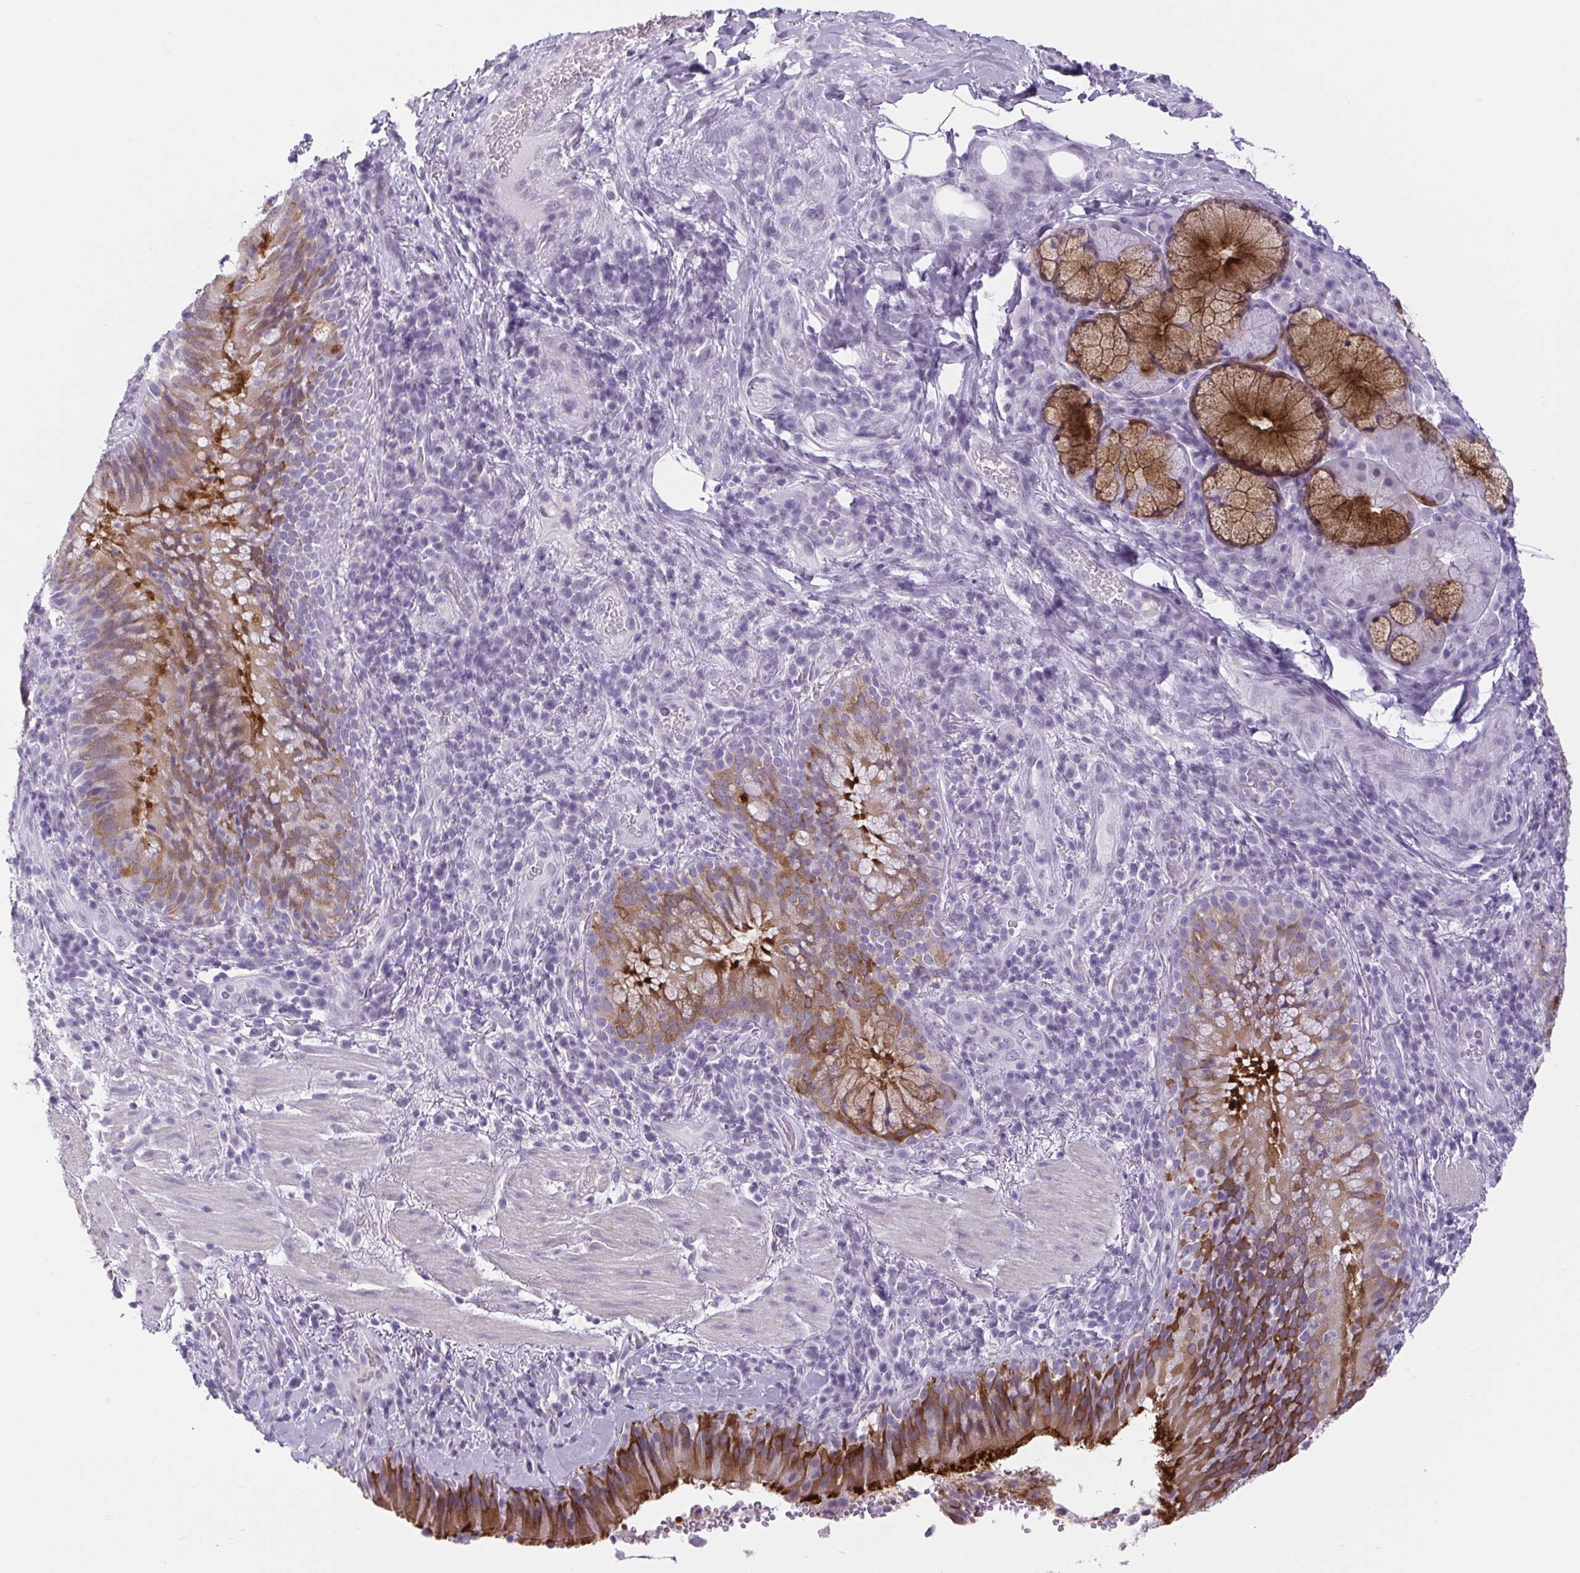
{"staining": {"intensity": "strong", "quantity": "25%-75%", "location": "cytoplasmic/membranous"}, "tissue": "bronchus", "cell_type": "Respiratory epithelial cells", "image_type": "normal", "snomed": [{"axis": "morphology", "description": "Normal tissue, NOS"}, {"axis": "topography", "description": "Lymph node"}, {"axis": "topography", "description": "Bronchus"}], "caption": "Human bronchus stained with a brown dye shows strong cytoplasmic/membranous positive expression in about 25%-75% of respiratory epithelial cells.", "gene": "BCAS1", "patient": {"sex": "male", "age": 56}}